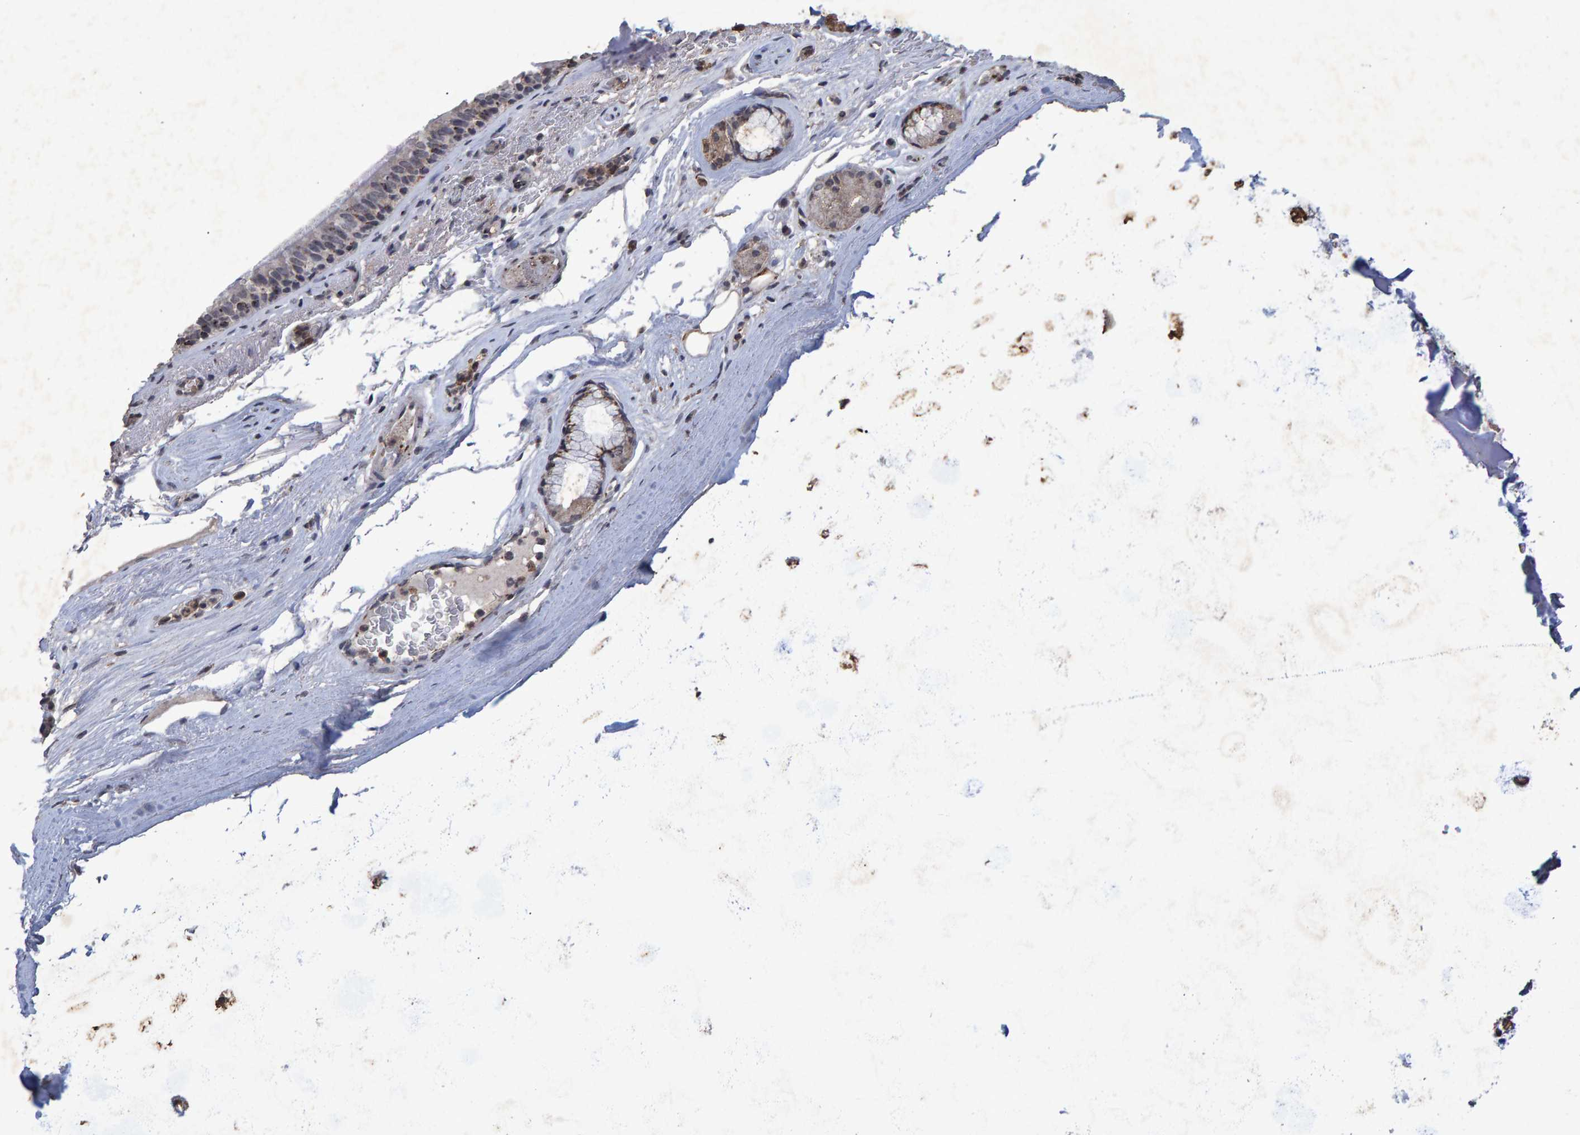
{"staining": {"intensity": "moderate", "quantity": "<25%", "location": "cytoplasmic/membranous"}, "tissue": "bronchus", "cell_type": "Respiratory epithelial cells", "image_type": "normal", "snomed": [{"axis": "morphology", "description": "Normal tissue, NOS"}, {"axis": "topography", "description": "Cartilage tissue"}], "caption": "Respiratory epithelial cells demonstrate moderate cytoplasmic/membranous expression in about <25% of cells in unremarkable bronchus. (brown staining indicates protein expression, while blue staining denotes nuclei).", "gene": "GALC", "patient": {"sex": "female", "age": 63}}